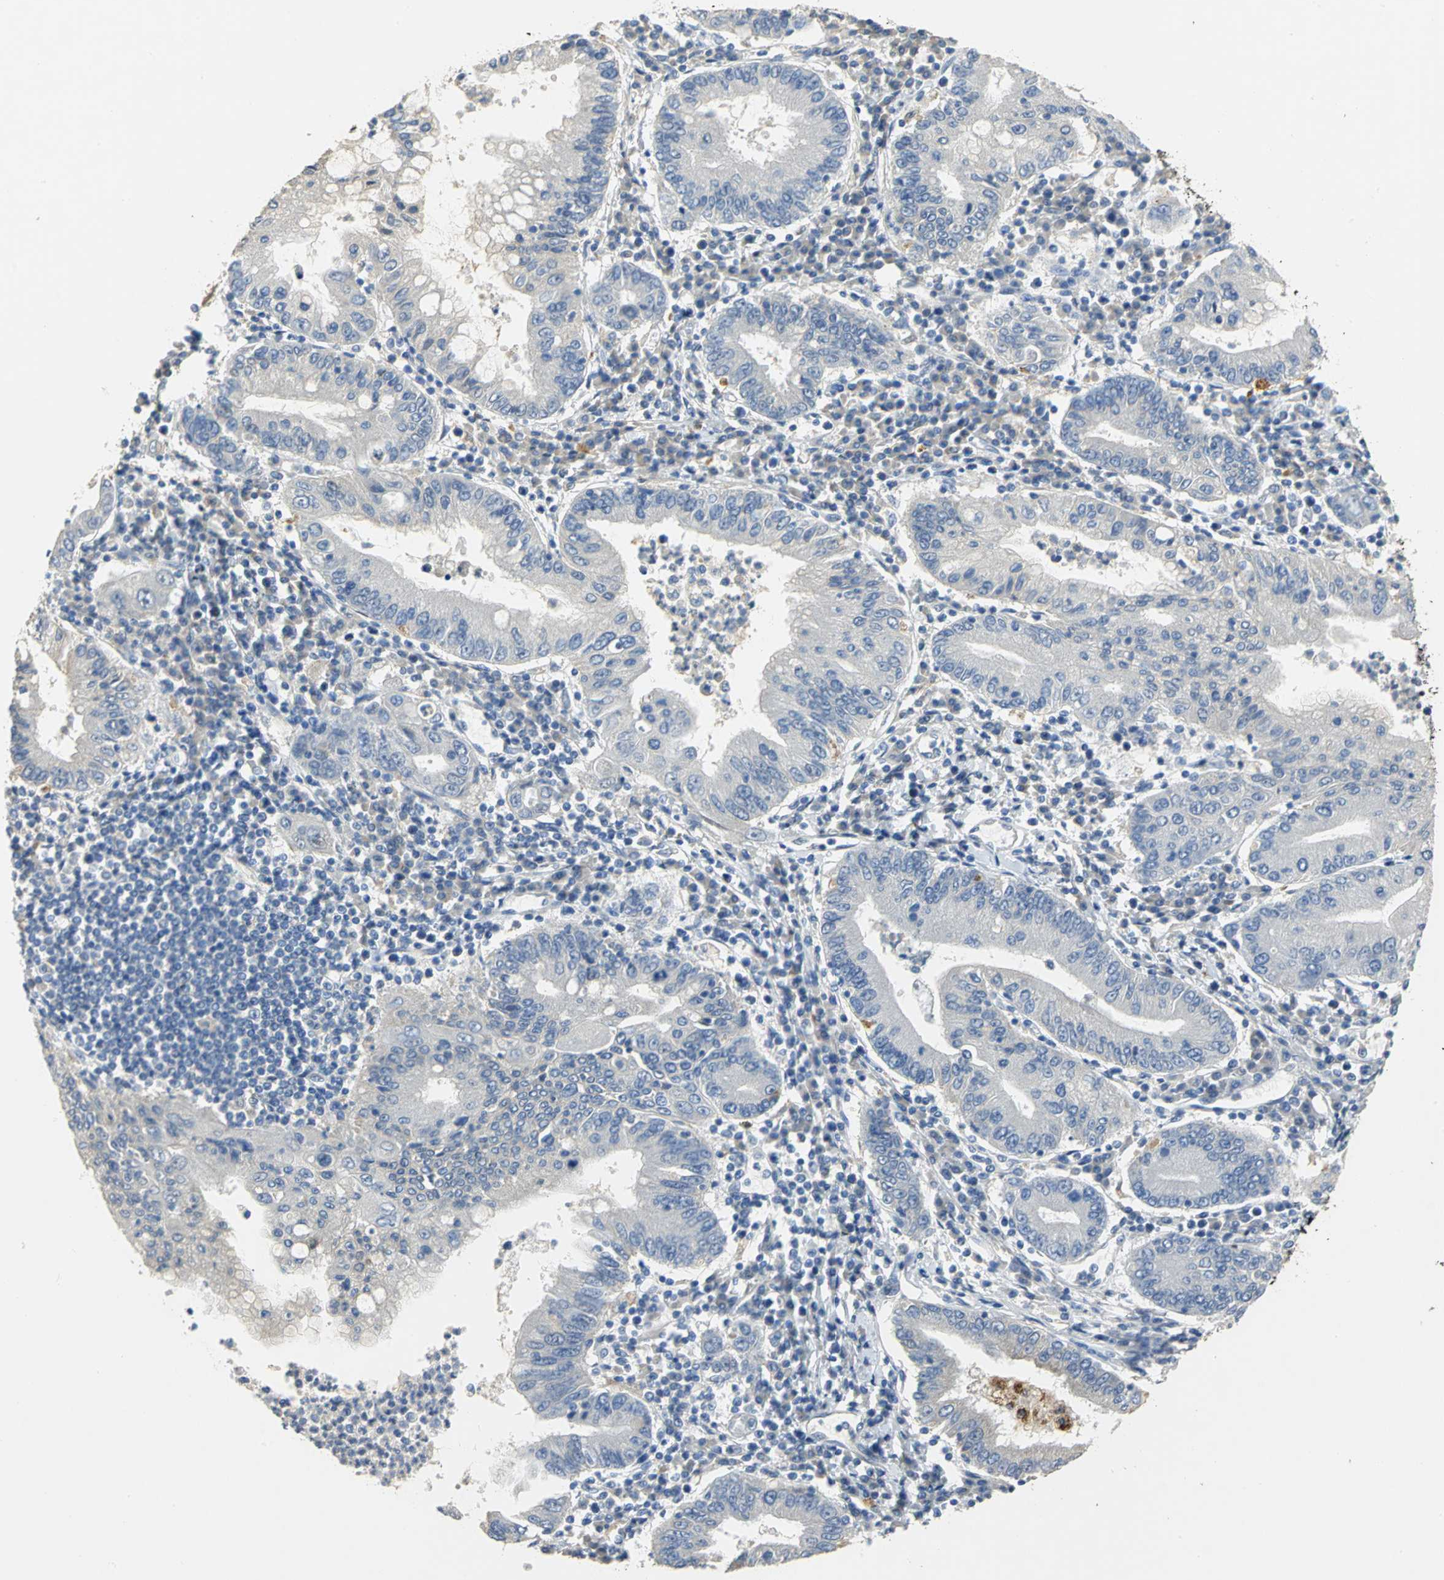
{"staining": {"intensity": "negative", "quantity": "none", "location": "none"}, "tissue": "stomach cancer", "cell_type": "Tumor cells", "image_type": "cancer", "snomed": [{"axis": "morphology", "description": "Normal tissue, NOS"}, {"axis": "morphology", "description": "Adenocarcinoma, NOS"}, {"axis": "topography", "description": "Esophagus"}, {"axis": "topography", "description": "Stomach, upper"}, {"axis": "topography", "description": "Peripheral nerve tissue"}], "caption": "The histopathology image reveals no significant staining in tumor cells of adenocarcinoma (stomach).", "gene": "IL17RB", "patient": {"sex": "male", "age": 62}}